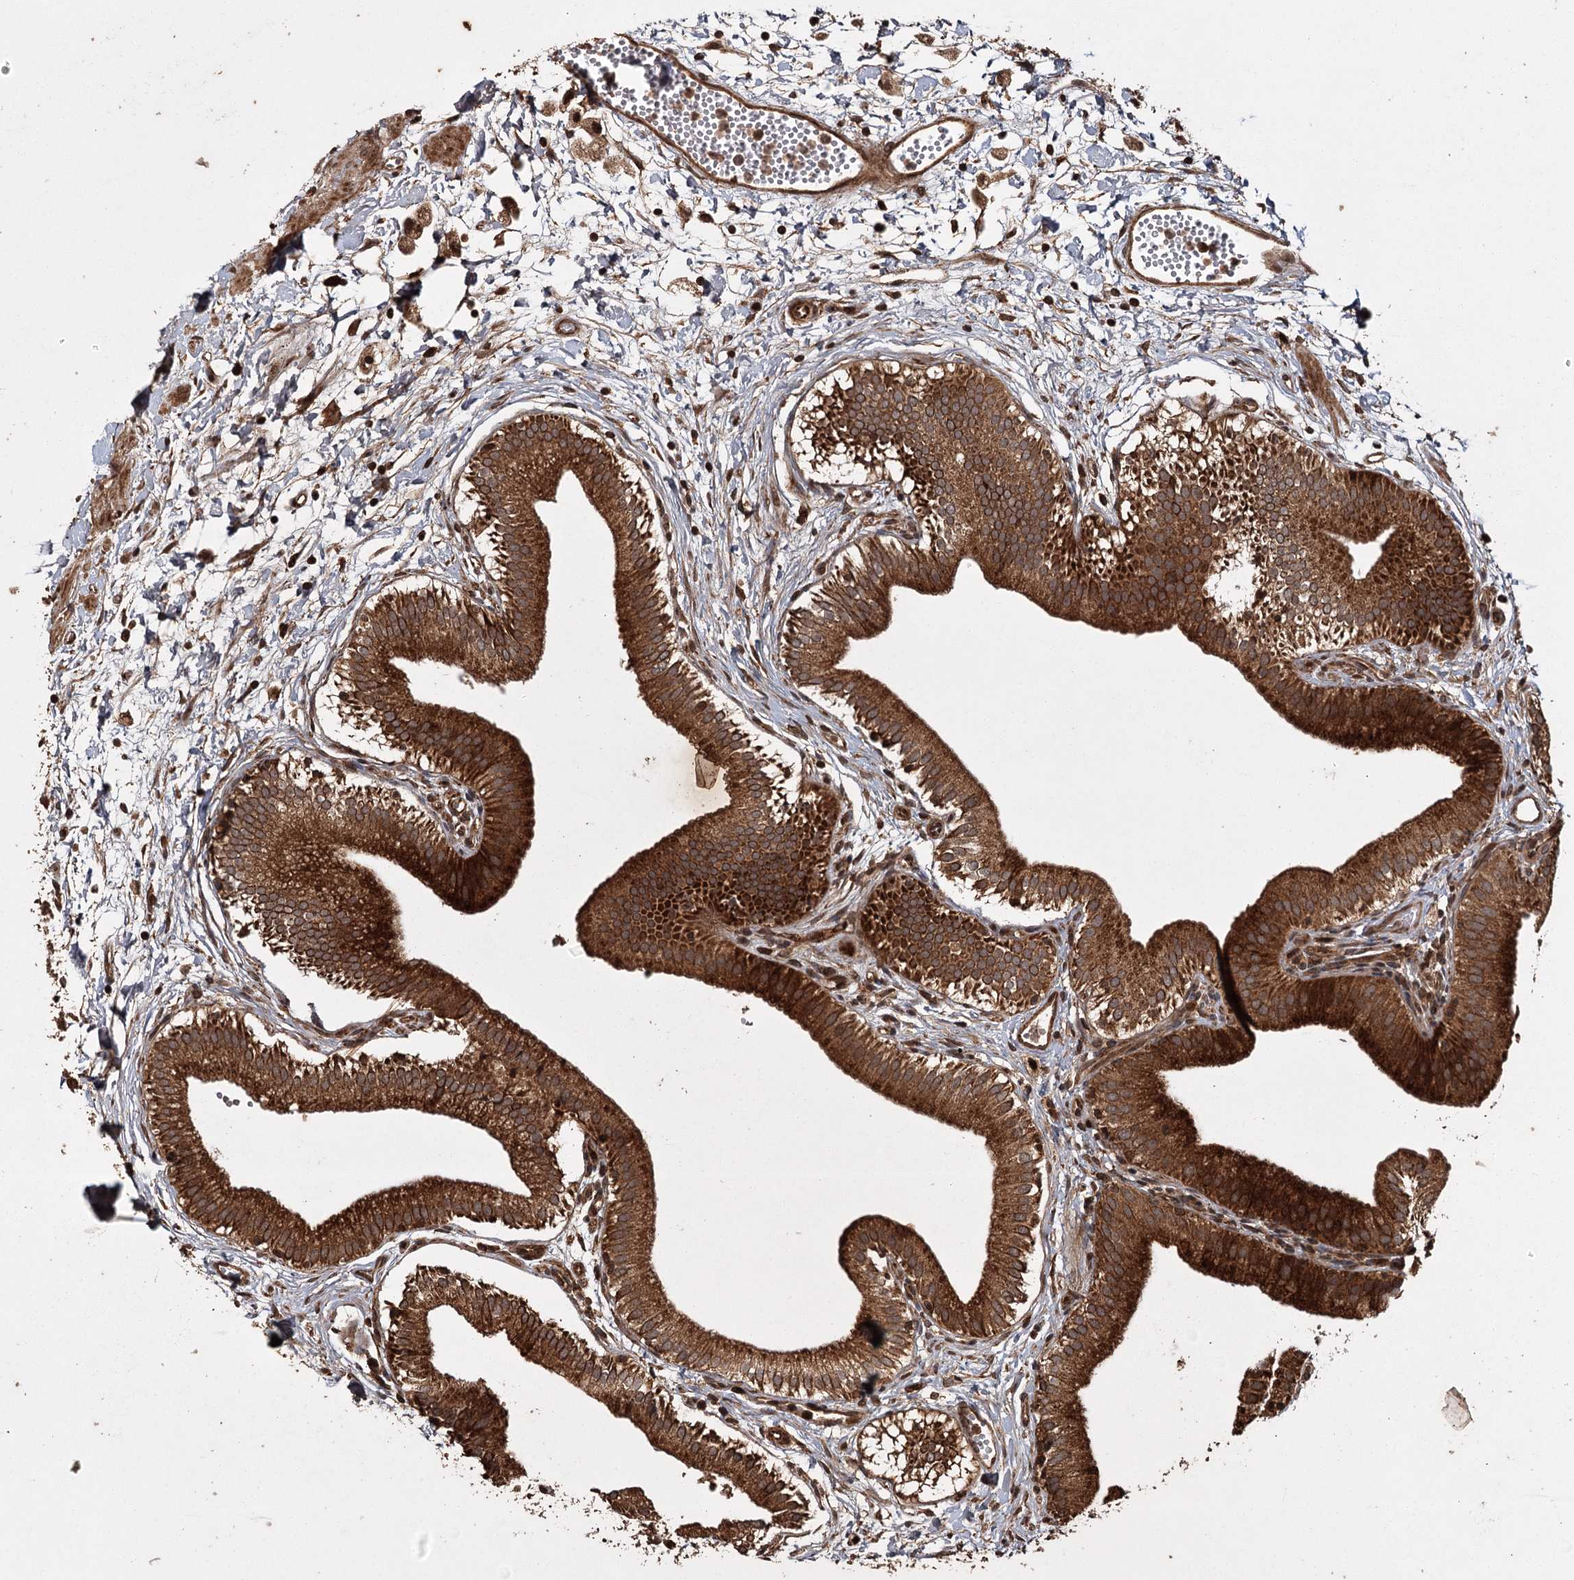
{"staining": {"intensity": "strong", "quantity": ">75%", "location": "cytoplasmic/membranous"}, "tissue": "gallbladder", "cell_type": "Glandular cells", "image_type": "normal", "snomed": [{"axis": "morphology", "description": "Normal tissue, NOS"}, {"axis": "topography", "description": "Gallbladder"}], "caption": "Immunohistochemical staining of unremarkable gallbladder displays >75% levels of strong cytoplasmic/membranous protein staining in approximately >75% of glandular cells. Nuclei are stained in blue.", "gene": "RPAP3", "patient": {"sex": "male", "age": 55}}